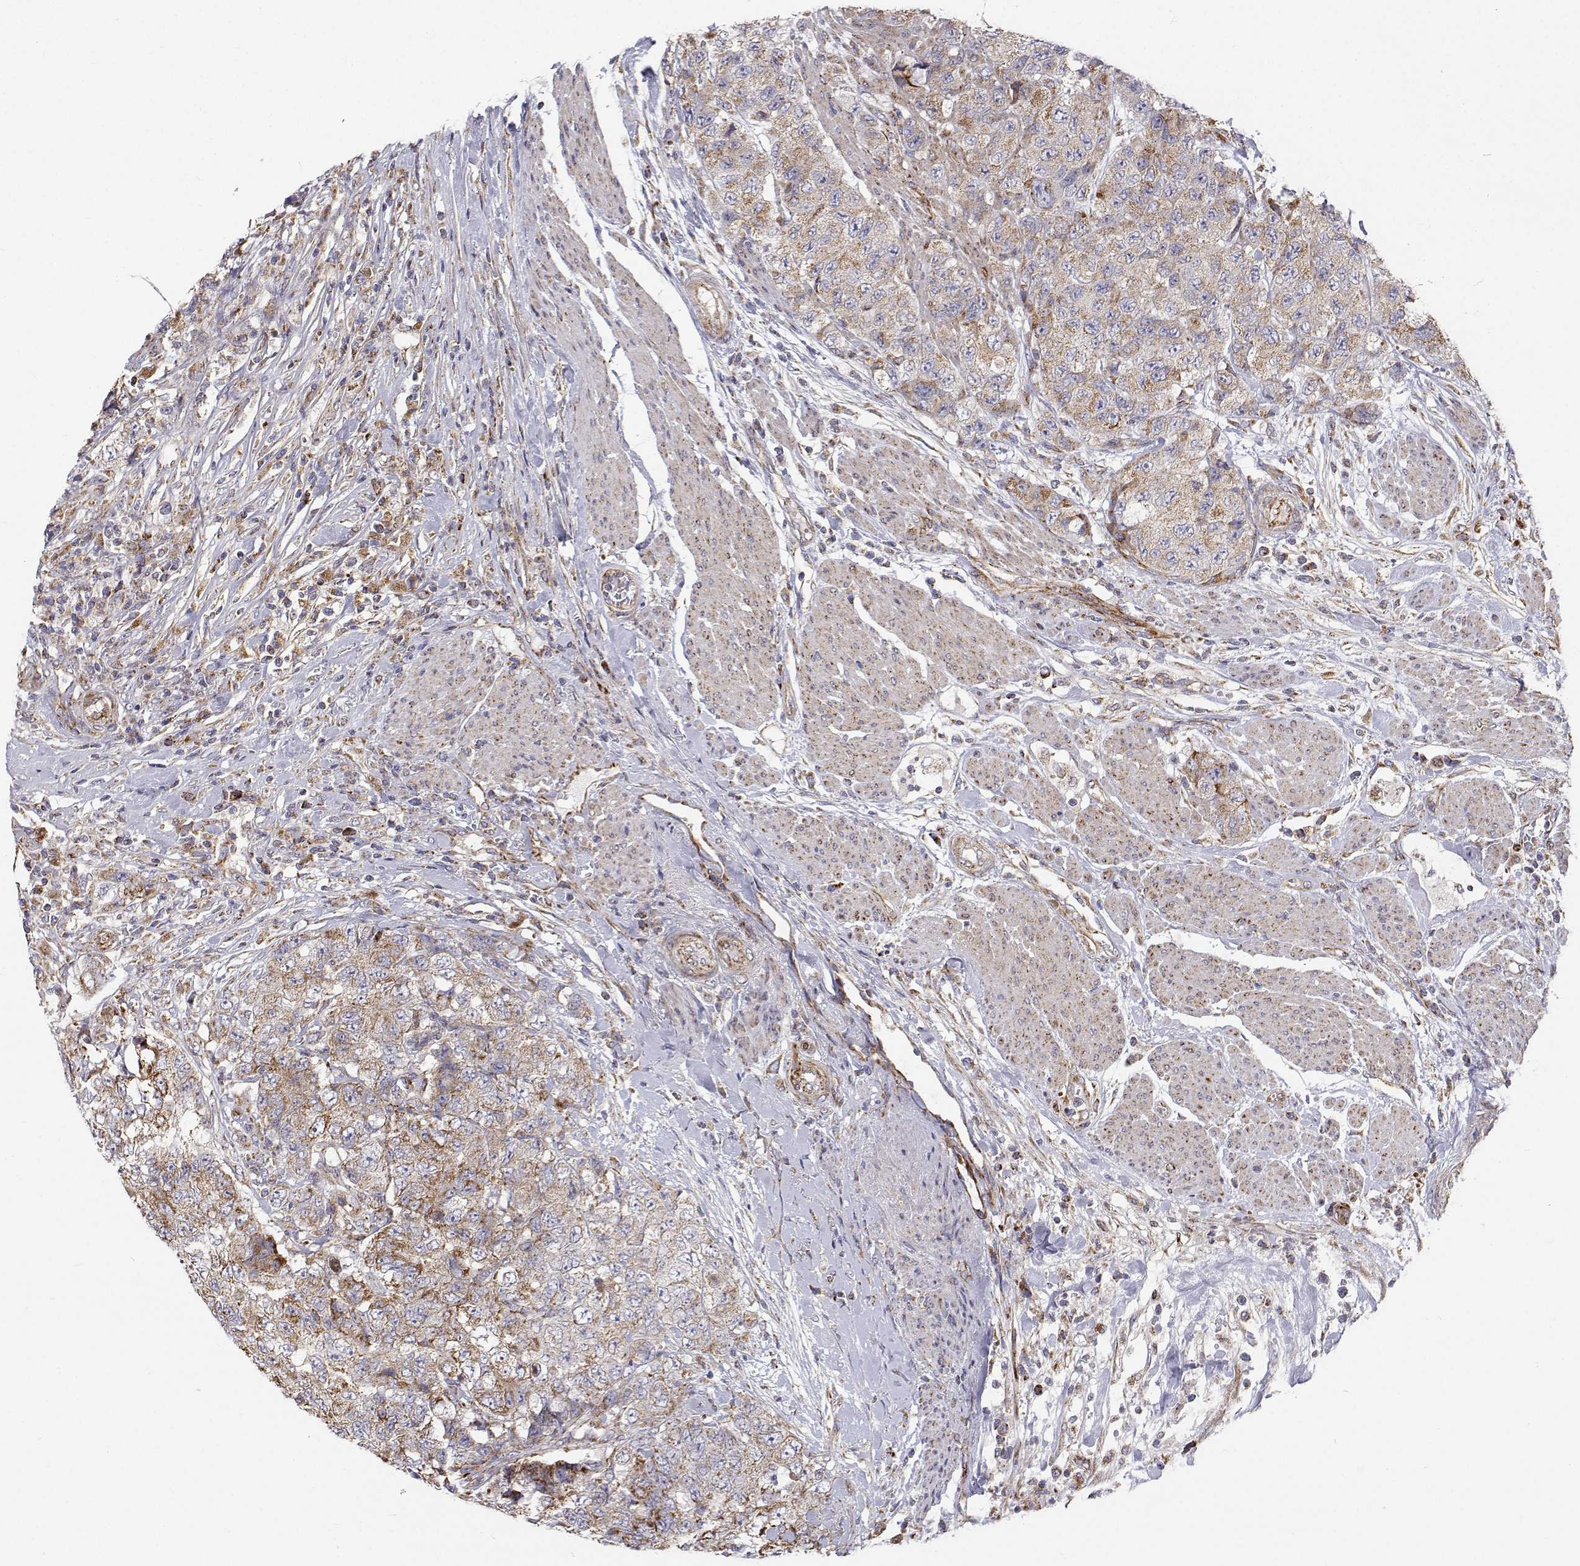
{"staining": {"intensity": "moderate", "quantity": "<25%", "location": "cytoplasmic/membranous"}, "tissue": "urothelial cancer", "cell_type": "Tumor cells", "image_type": "cancer", "snomed": [{"axis": "morphology", "description": "Urothelial carcinoma, High grade"}, {"axis": "topography", "description": "Urinary bladder"}], "caption": "Urothelial carcinoma (high-grade) stained with a brown dye reveals moderate cytoplasmic/membranous positive staining in about <25% of tumor cells.", "gene": "SPICE1", "patient": {"sex": "female", "age": 78}}